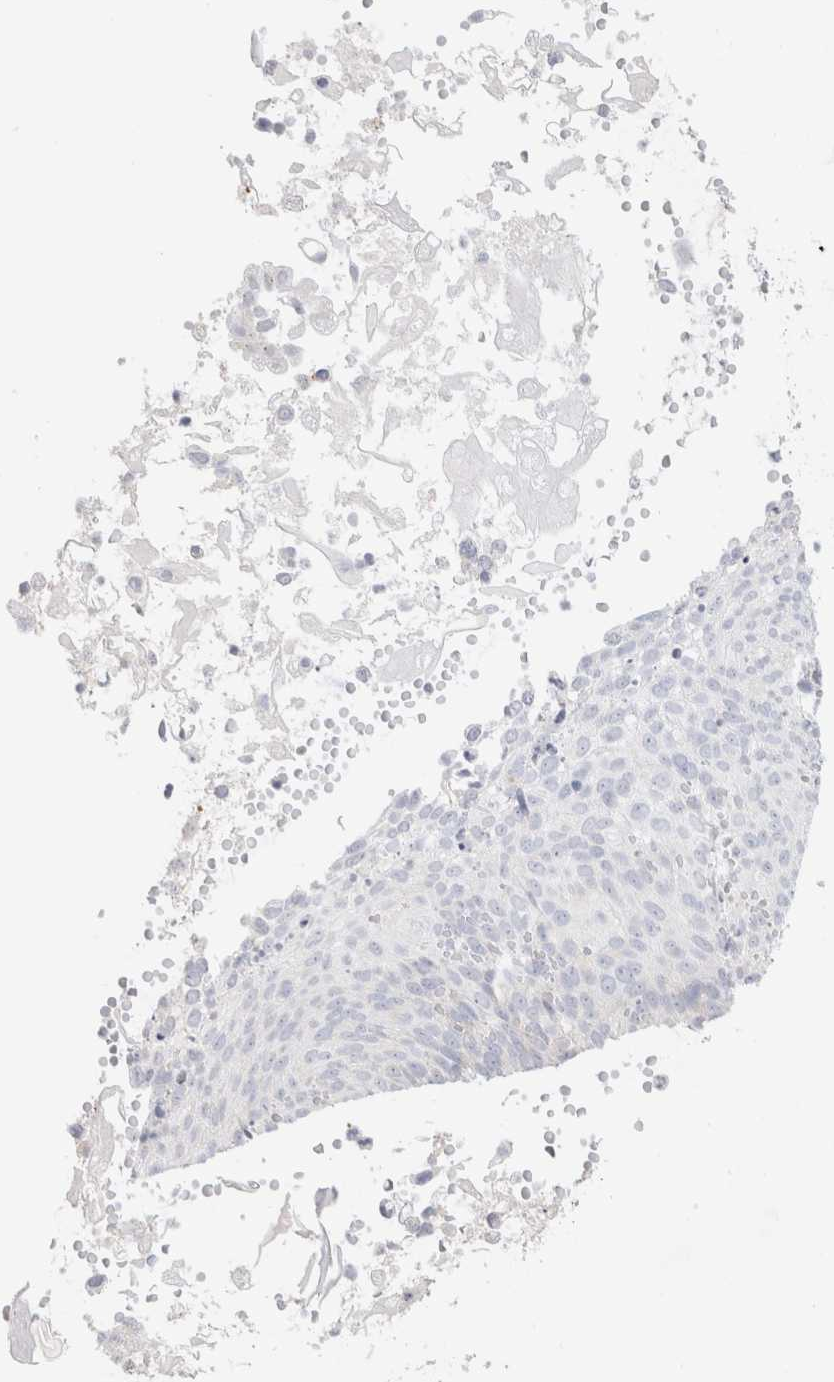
{"staining": {"intensity": "negative", "quantity": "none", "location": "none"}, "tissue": "cervical cancer", "cell_type": "Tumor cells", "image_type": "cancer", "snomed": [{"axis": "morphology", "description": "Squamous cell carcinoma, NOS"}, {"axis": "topography", "description": "Cervix"}], "caption": "Tumor cells are negative for protein expression in human cervical squamous cell carcinoma.", "gene": "CNPY4", "patient": {"sex": "female", "age": 70}}